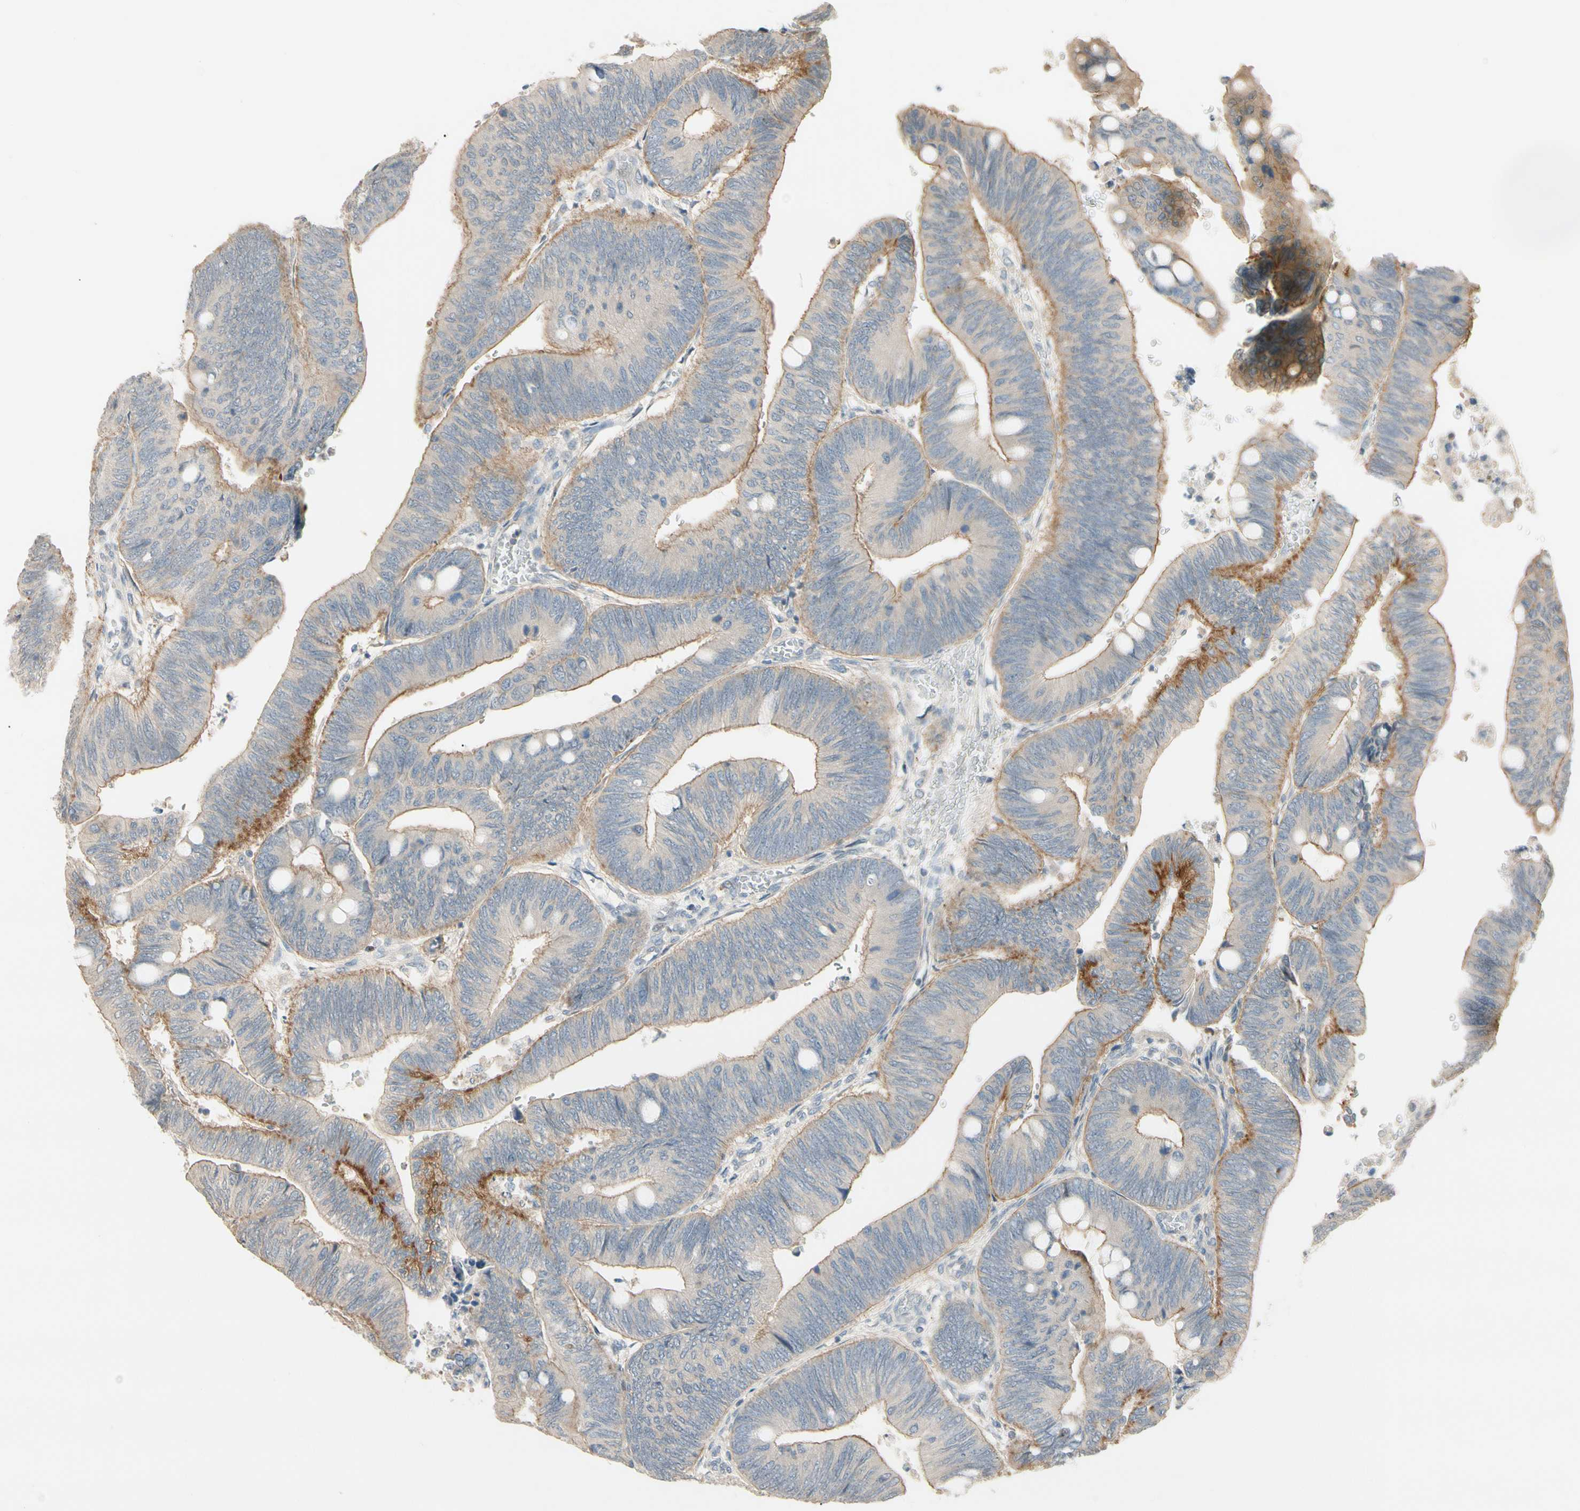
{"staining": {"intensity": "weak", "quantity": ">75%", "location": "cytoplasmic/membranous"}, "tissue": "colorectal cancer", "cell_type": "Tumor cells", "image_type": "cancer", "snomed": [{"axis": "morphology", "description": "Normal tissue, NOS"}, {"axis": "morphology", "description": "Adenocarcinoma, NOS"}, {"axis": "topography", "description": "Rectum"}, {"axis": "topography", "description": "Peripheral nerve tissue"}], "caption": "This micrograph shows immunohistochemistry (IHC) staining of human colorectal cancer, with low weak cytoplasmic/membranous positivity in approximately >75% of tumor cells.", "gene": "P3H2", "patient": {"sex": "male", "age": 92}}